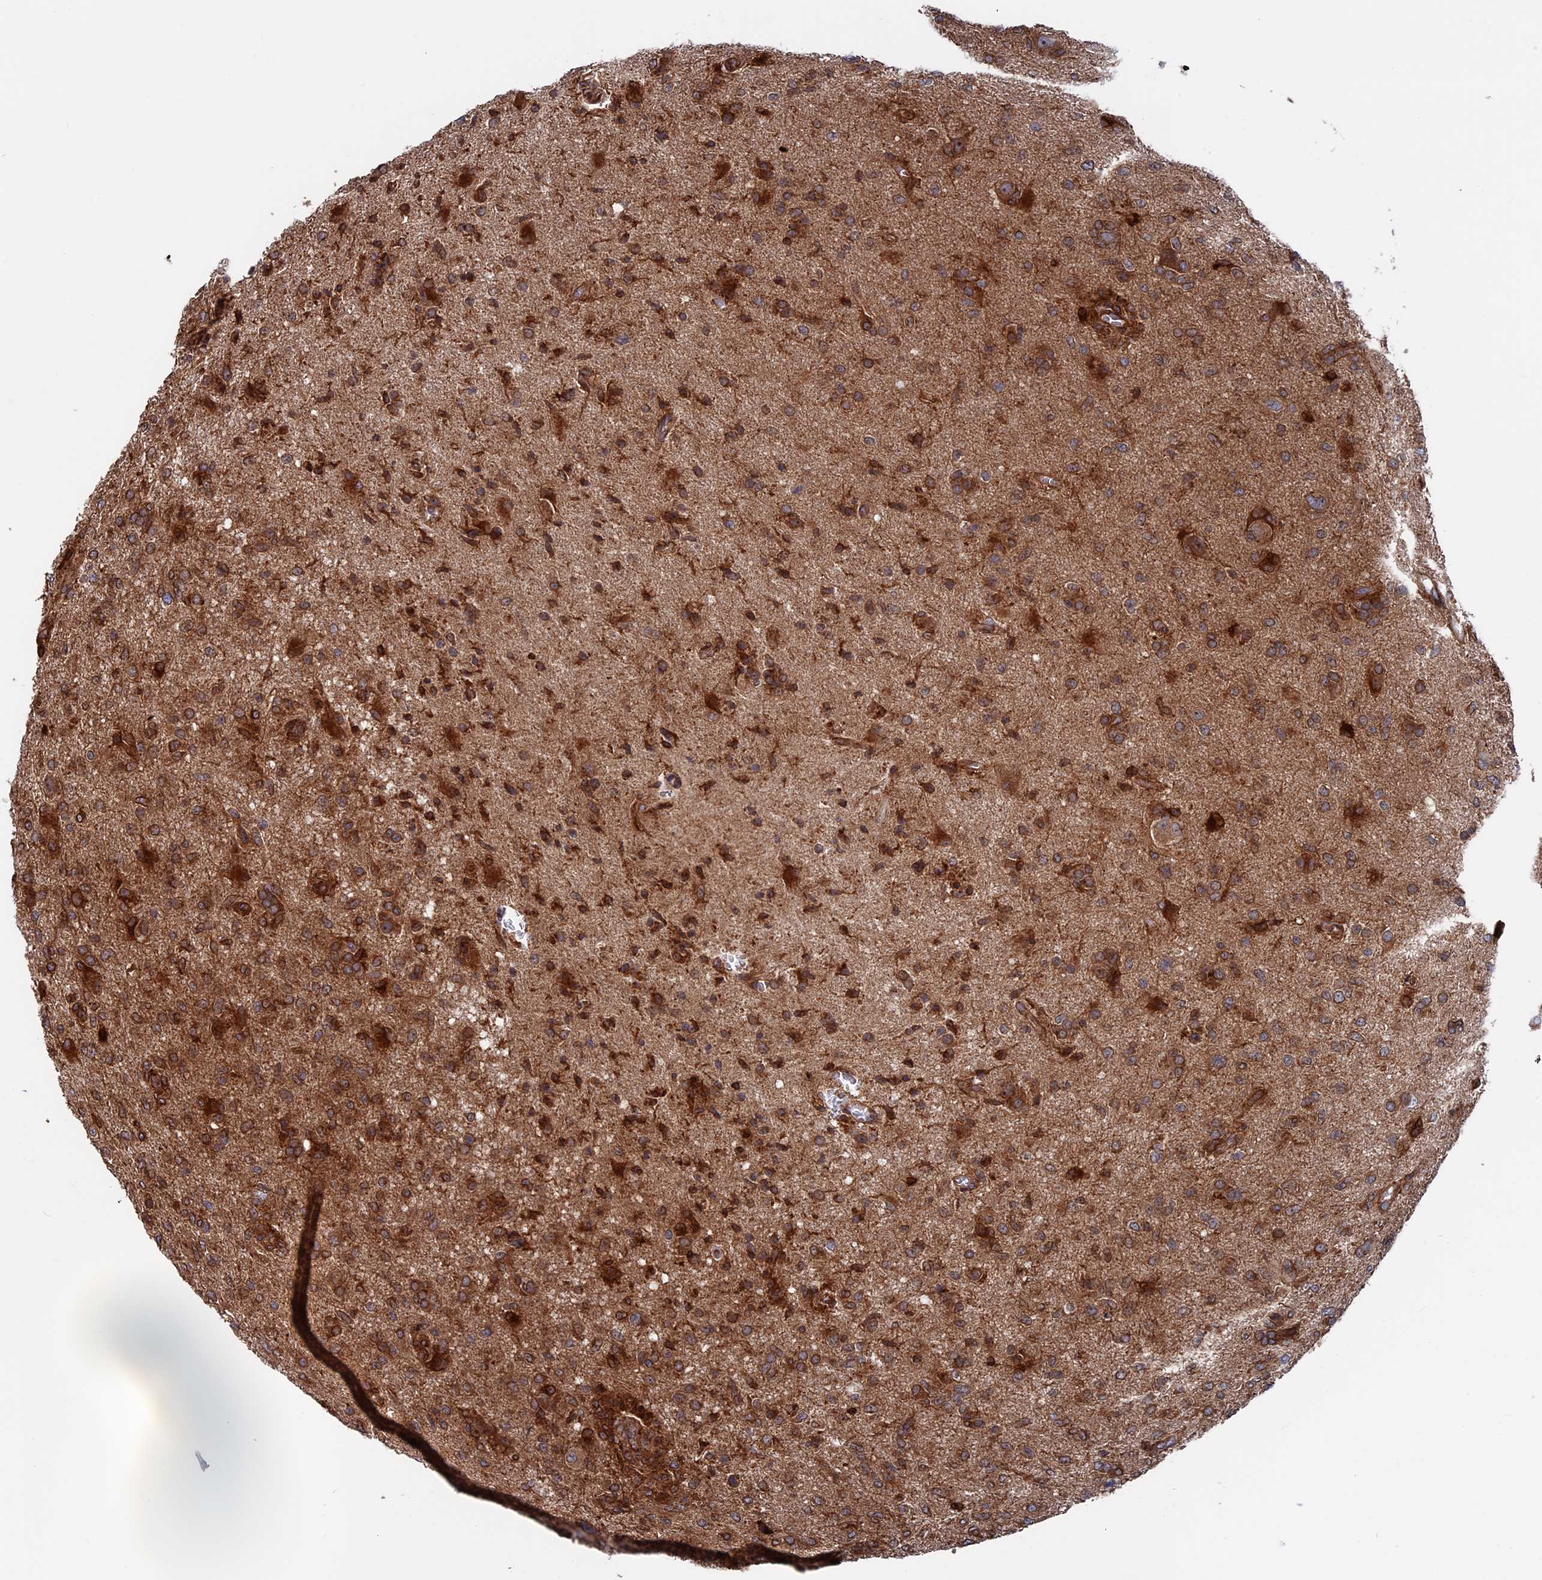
{"staining": {"intensity": "strong", "quantity": ">75%", "location": "cytoplasmic/membranous"}, "tissue": "glioma", "cell_type": "Tumor cells", "image_type": "cancer", "snomed": [{"axis": "morphology", "description": "Glioma, malignant, High grade"}, {"axis": "topography", "description": "Brain"}], "caption": "Immunohistochemistry (IHC) (DAB (3,3'-diaminobenzidine)) staining of glioma reveals strong cytoplasmic/membranous protein expression in approximately >75% of tumor cells.", "gene": "RPUSD1", "patient": {"sex": "female", "age": 57}}